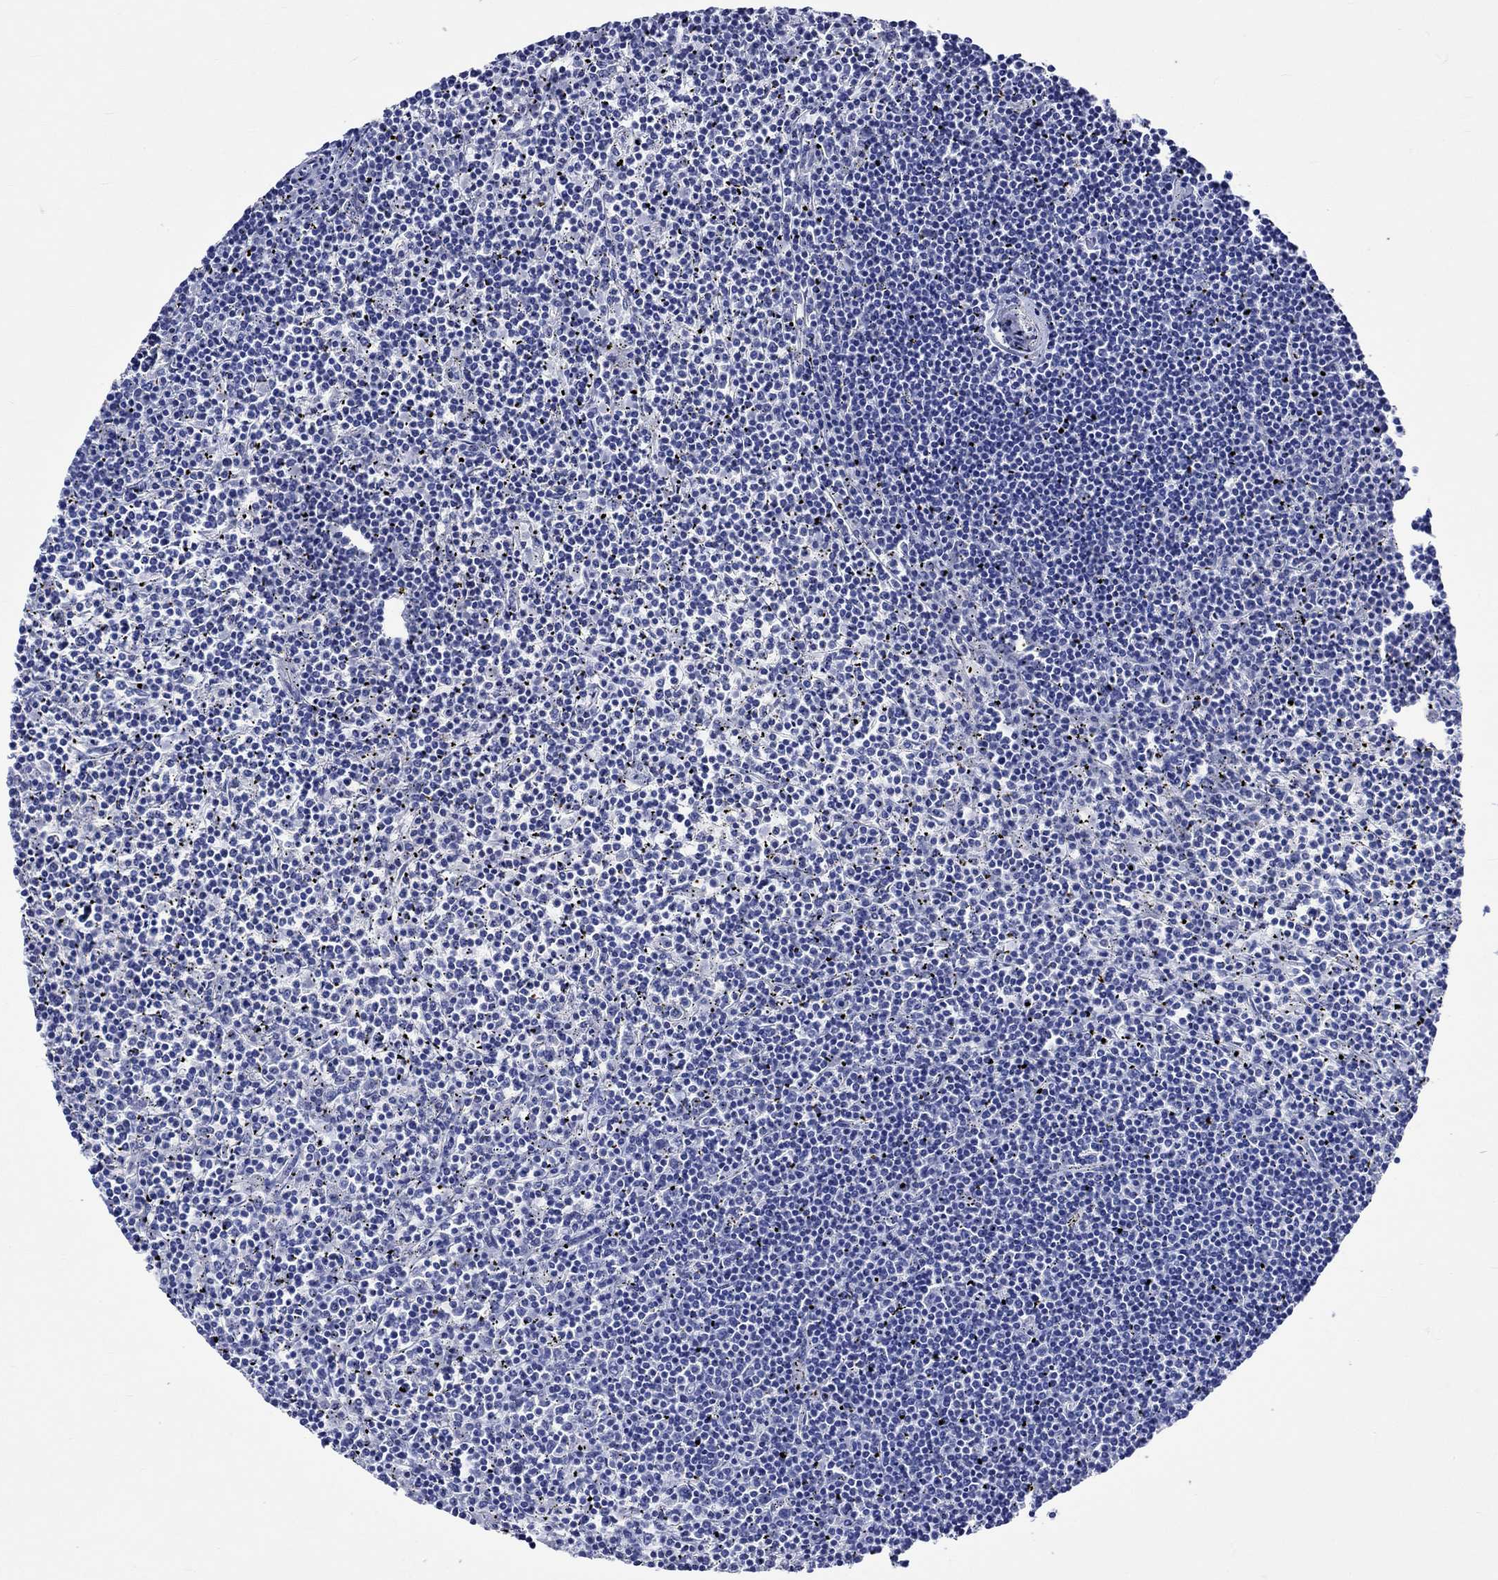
{"staining": {"intensity": "negative", "quantity": "none", "location": "none"}, "tissue": "lymphoma", "cell_type": "Tumor cells", "image_type": "cancer", "snomed": [{"axis": "morphology", "description": "Malignant lymphoma, non-Hodgkin's type, Low grade"}, {"axis": "topography", "description": "Spleen"}], "caption": "Lymphoma stained for a protein using immunohistochemistry shows no expression tumor cells.", "gene": "CRYAB", "patient": {"sex": "female", "age": 19}}